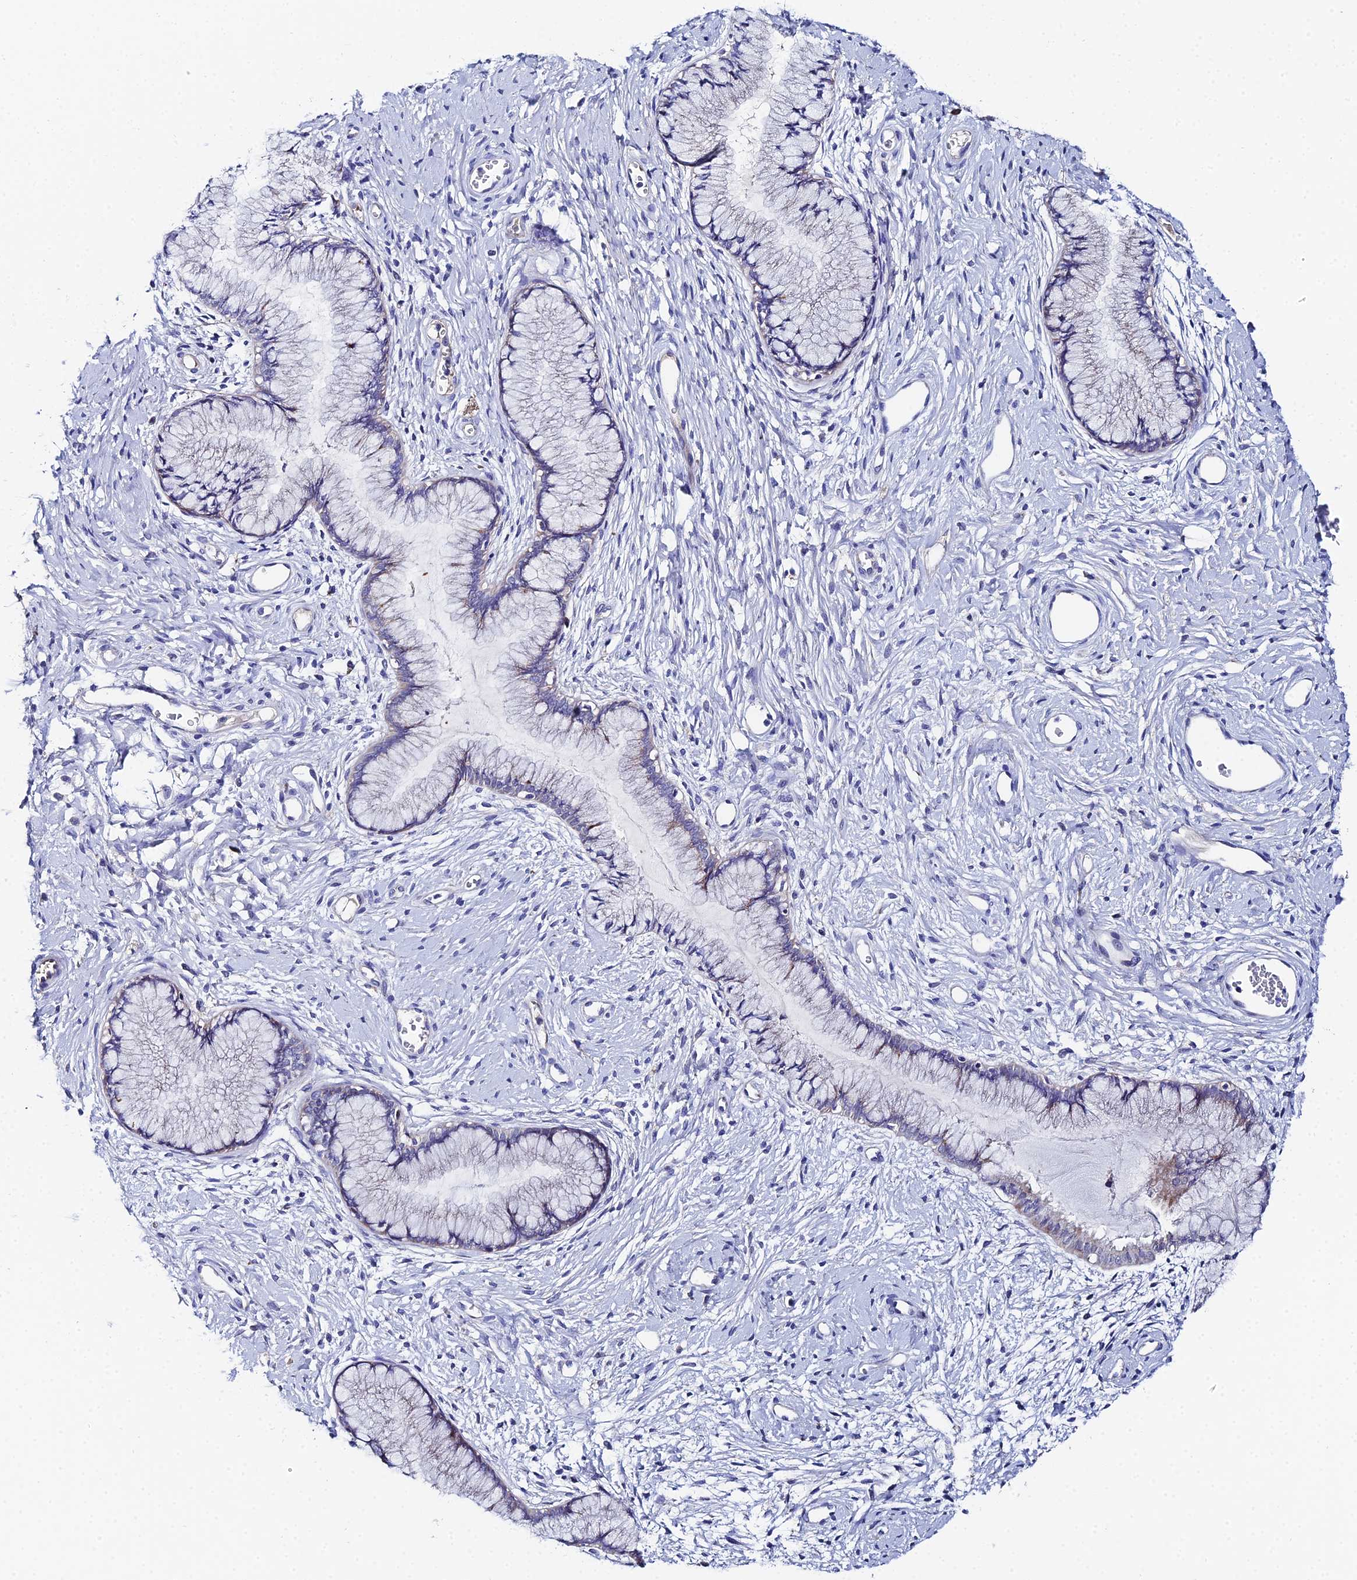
{"staining": {"intensity": "weak", "quantity": "25%-75%", "location": "cytoplasmic/membranous"}, "tissue": "cervix", "cell_type": "Glandular cells", "image_type": "normal", "snomed": [{"axis": "morphology", "description": "Normal tissue, NOS"}, {"axis": "topography", "description": "Cervix"}], "caption": "Glandular cells demonstrate low levels of weak cytoplasmic/membranous staining in about 25%-75% of cells in benign human cervix.", "gene": "UBE2L3", "patient": {"sex": "female", "age": 42}}